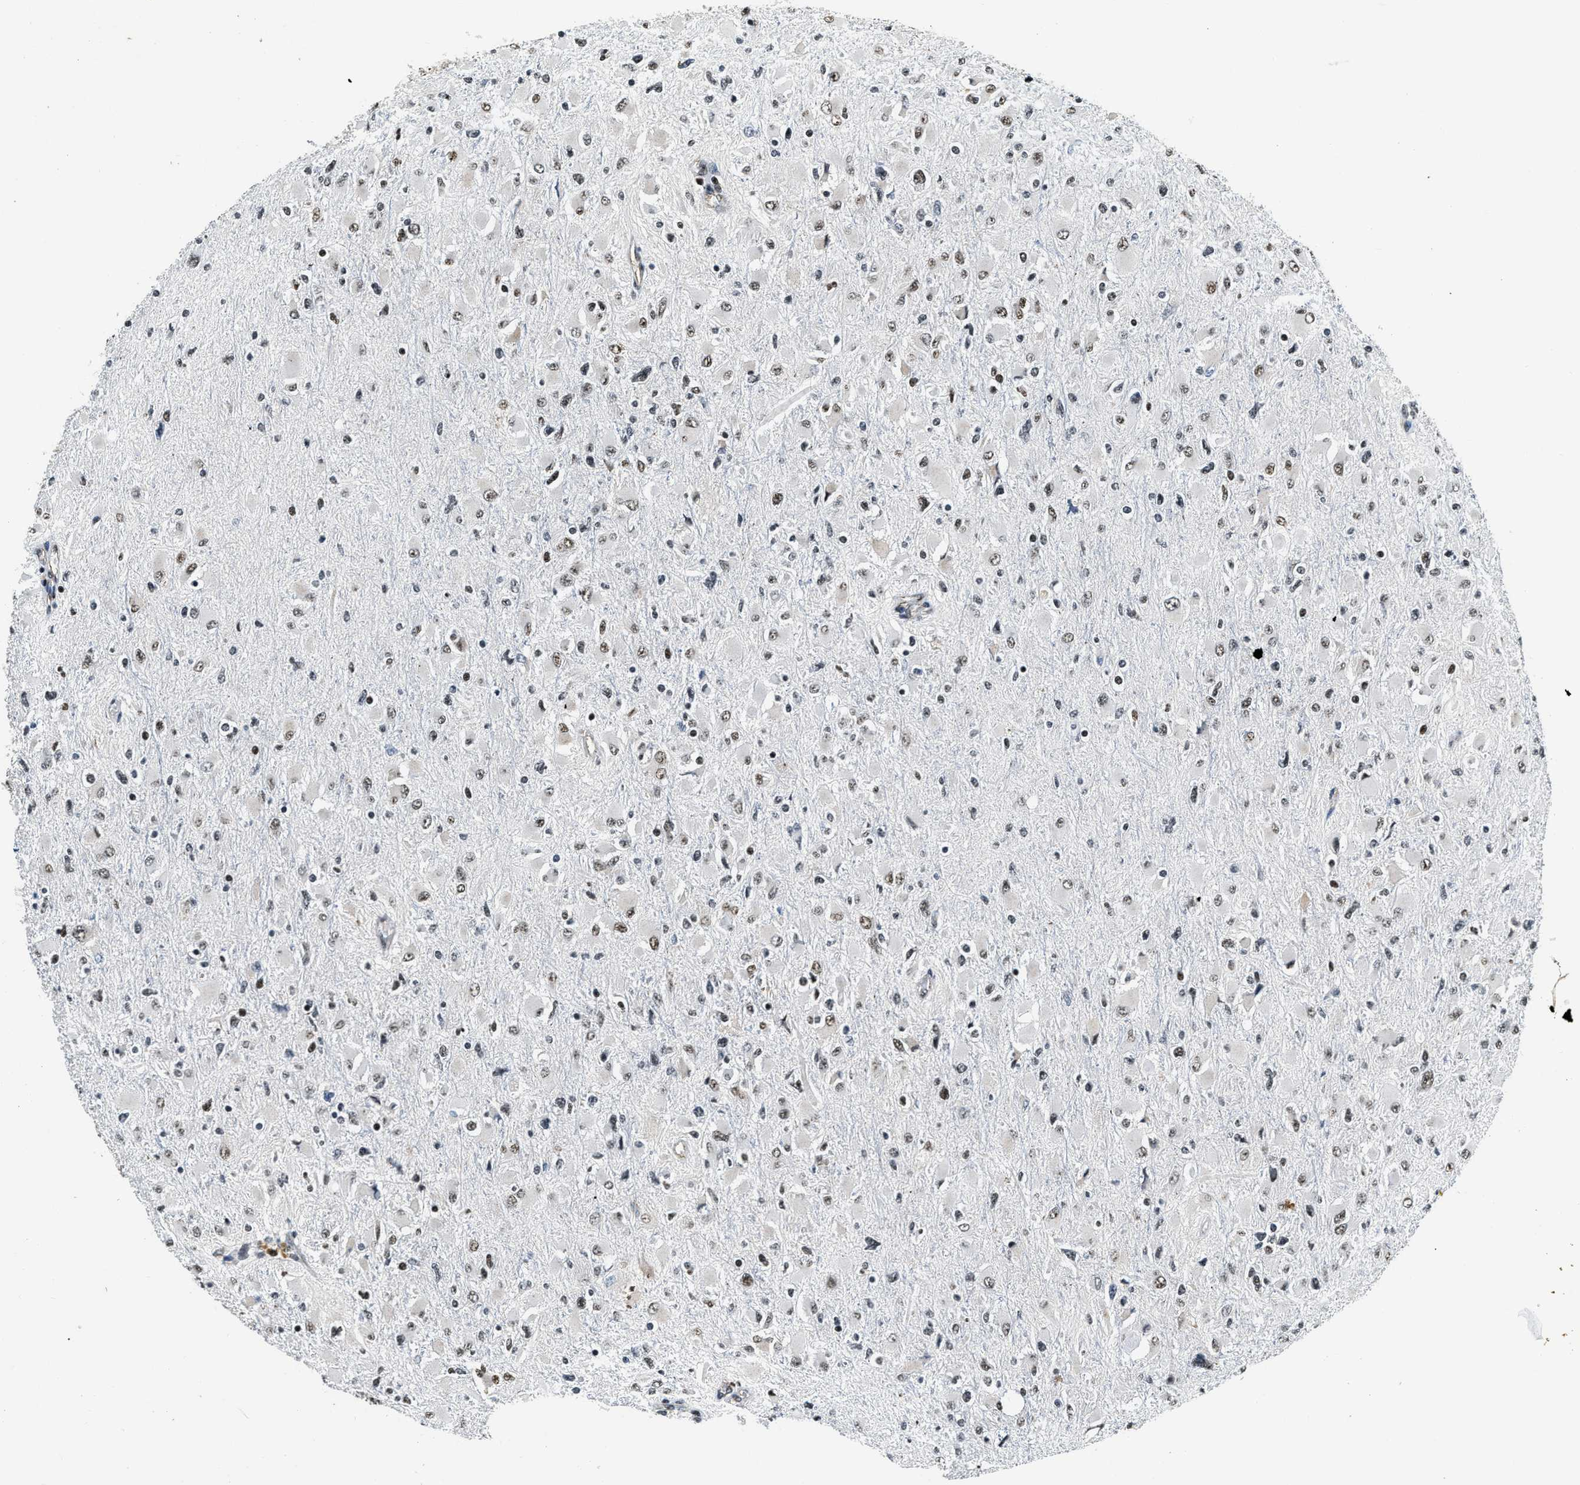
{"staining": {"intensity": "weak", "quantity": "25%-75%", "location": "nuclear"}, "tissue": "glioma", "cell_type": "Tumor cells", "image_type": "cancer", "snomed": [{"axis": "morphology", "description": "Glioma, malignant, High grade"}, {"axis": "topography", "description": "Cerebral cortex"}], "caption": "Immunohistochemistry photomicrograph of neoplastic tissue: high-grade glioma (malignant) stained using immunohistochemistry displays low levels of weak protein expression localized specifically in the nuclear of tumor cells, appearing as a nuclear brown color.", "gene": "CCNE1", "patient": {"sex": "female", "age": 36}}